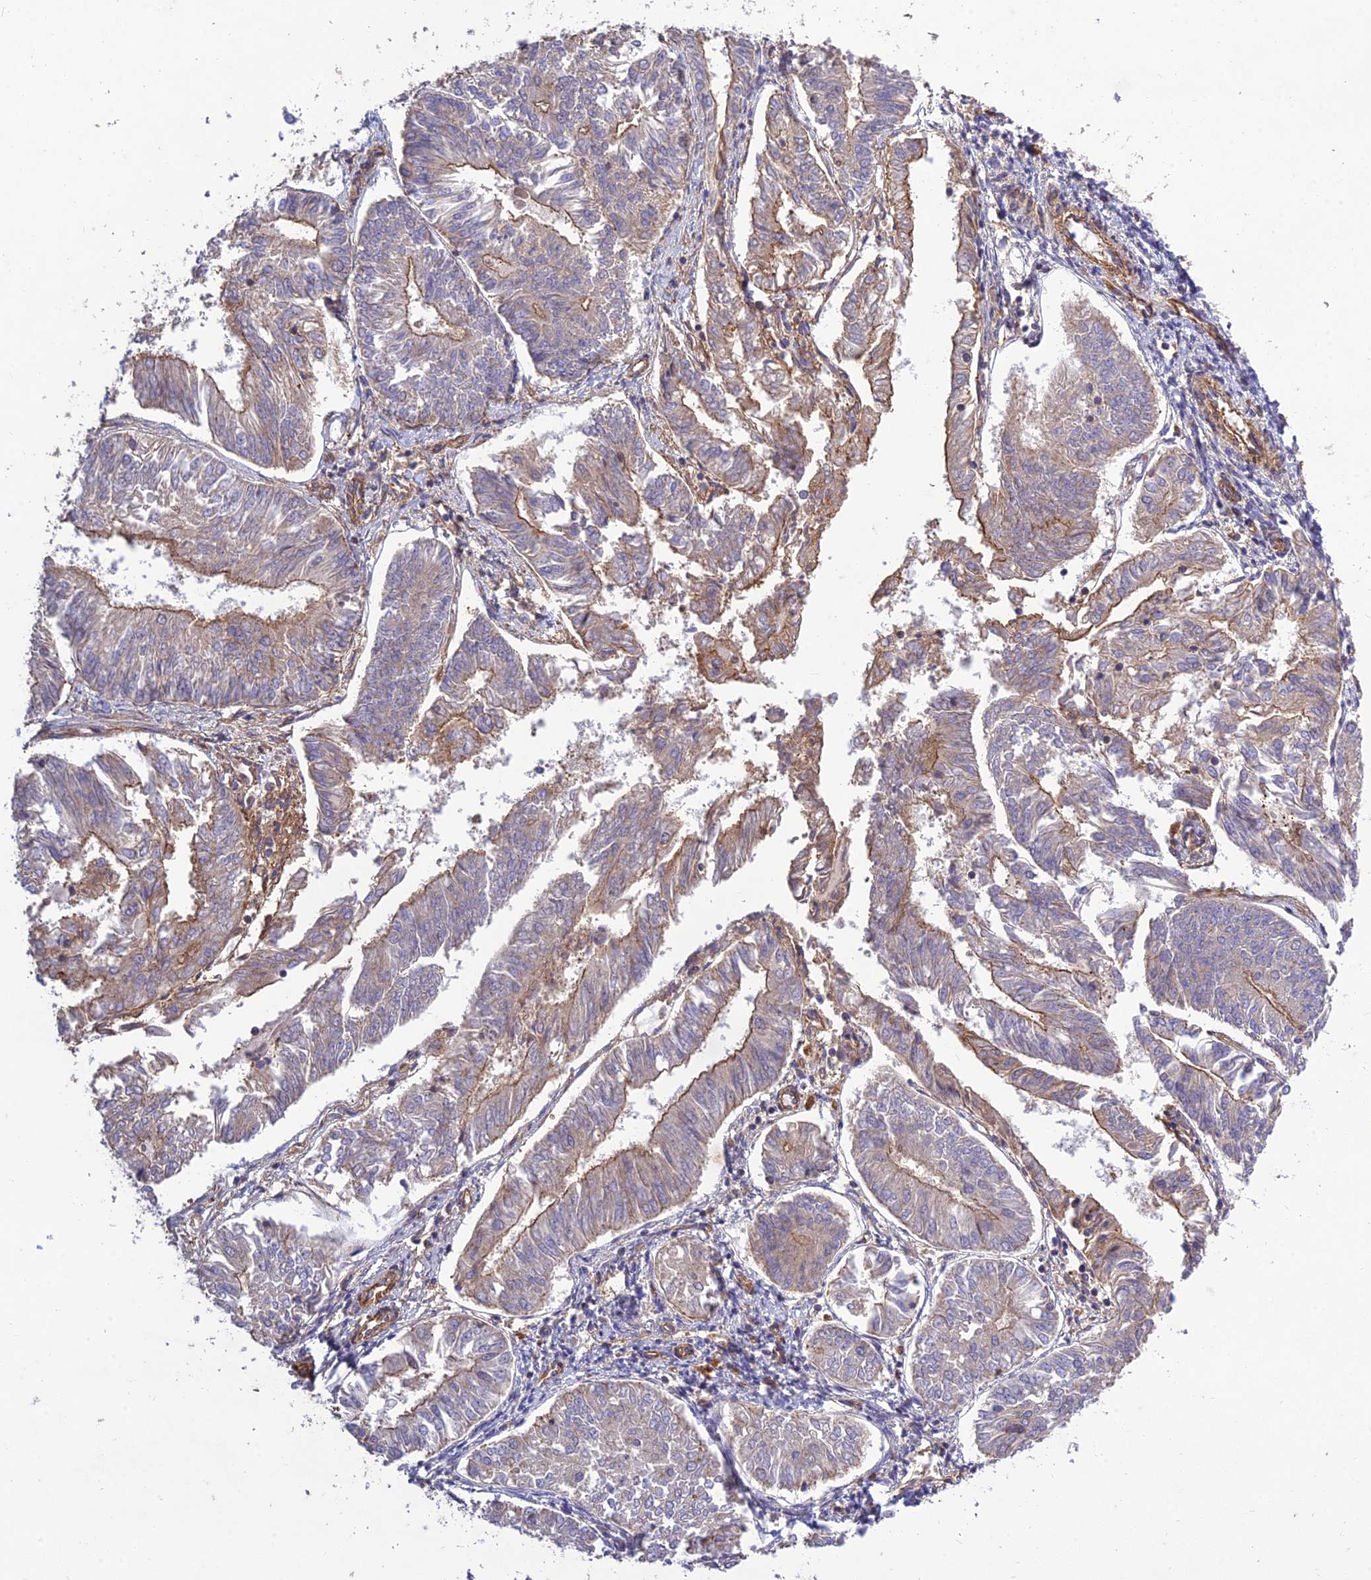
{"staining": {"intensity": "weak", "quantity": "25%-75%", "location": "cytoplasmic/membranous"}, "tissue": "endometrial cancer", "cell_type": "Tumor cells", "image_type": "cancer", "snomed": [{"axis": "morphology", "description": "Adenocarcinoma, NOS"}, {"axis": "topography", "description": "Endometrium"}], "caption": "Protein expression analysis of endometrial cancer shows weak cytoplasmic/membranous staining in approximately 25%-75% of tumor cells. Using DAB (3,3'-diaminobenzidine) (brown) and hematoxylin (blue) stains, captured at high magnification using brightfield microscopy.", "gene": "TMEM131L", "patient": {"sex": "female", "age": 58}}